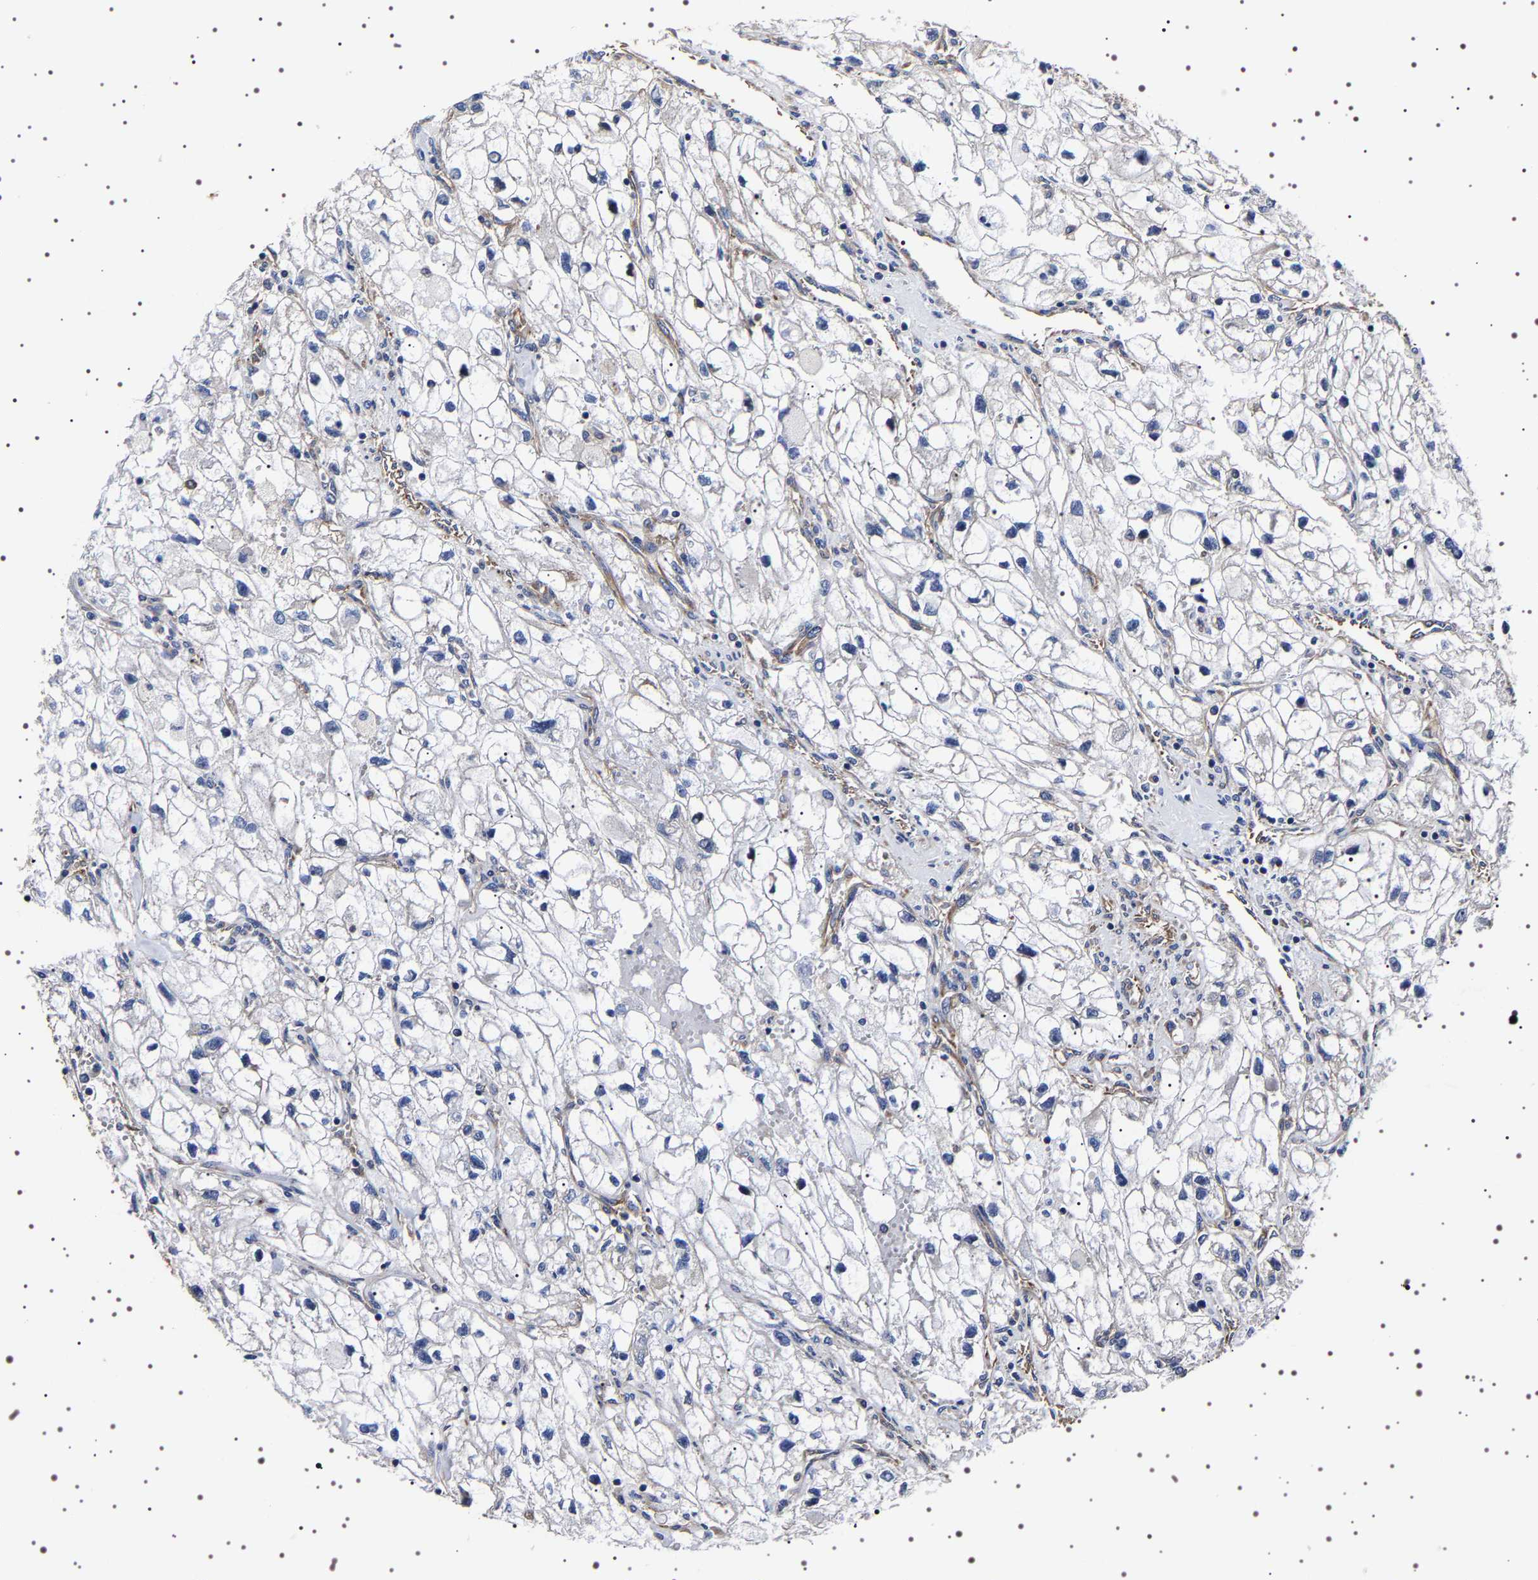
{"staining": {"intensity": "negative", "quantity": "none", "location": "none"}, "tissue": "renal cancer", "cell_type": "Tumor cells", "image_type": "cancer", "snomed": [{"axis": "morphology", "description": "Adenocarcinoma, NOS"}, {"axis": "topography", "description": "Kidney"}], "caption": "Micrograph shows no significant protein positivity in tumor cells of renal cancer (adenocarcinoma). Brightfield microscopy of immunohistochemistry (IHC) stained with DAB (3,3'-diaminobenzidine) (brown) and hematoxylin (blue), captured at high magnification.", "gene": "DARS1", "patient": {"sex": "female", "age": 70}}